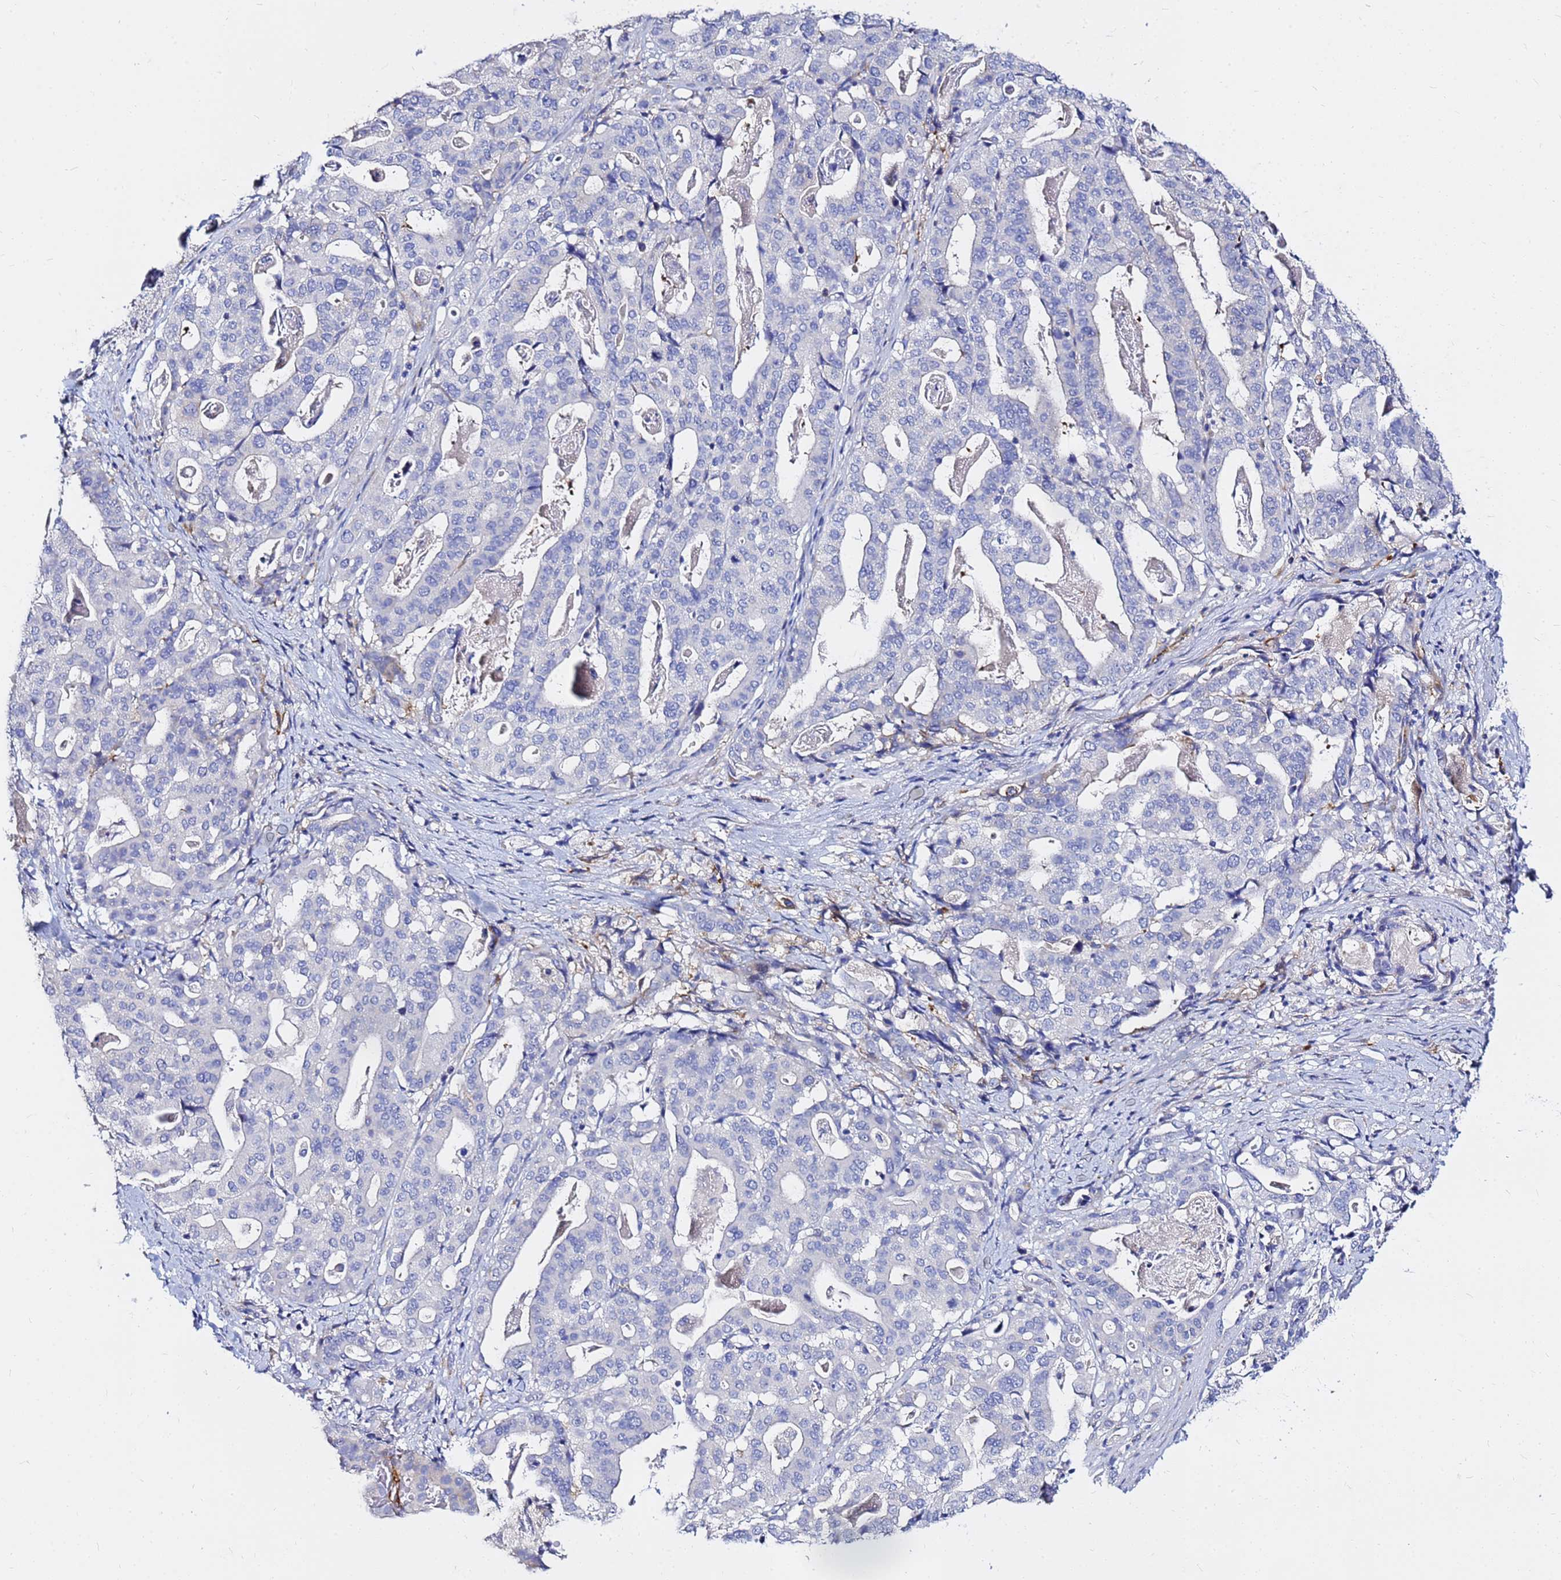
{"staining": {"intensity": "negative", "quantity": "none", "location": "none"}, "tissue": "stomach cancer", "cell_type": "Tumor cells", "image_type": "cancer", "snomed": [{"axis": "morphology", "description": "Adenocarcinoma, NOS"}, {"axis": "topography", "description": "Stomach"}], "caption": "High magnification brightfield microscopy of stomach cancer (adenocarcinoma) stained with DAB (brown) and counterstained with hematoxylin (blue): tumor cells show no significant expression.", "gene": "TUBA8", "patient": {"sex": "male", "age": 48}}